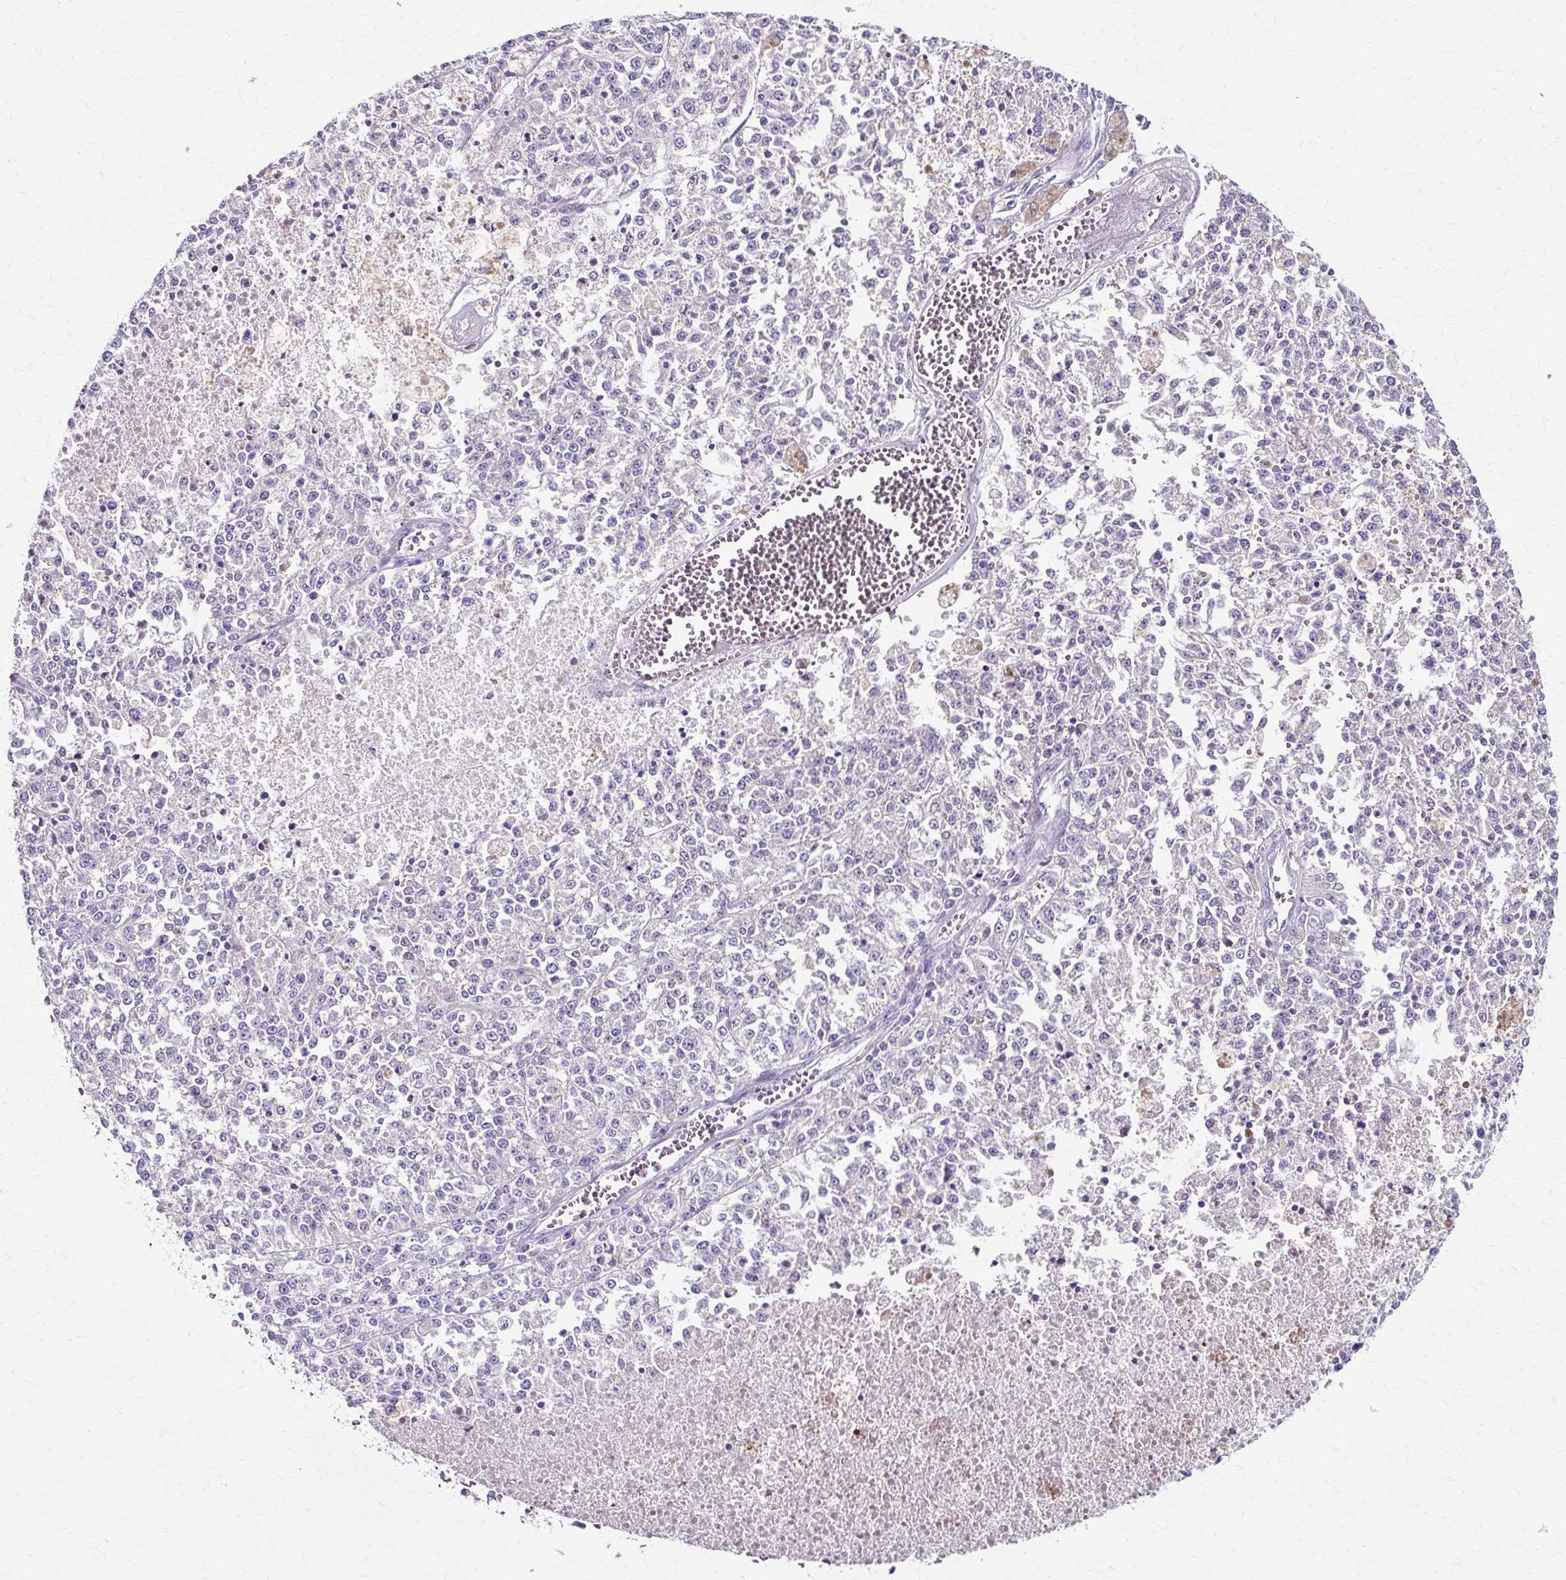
{"staining": {"intensity": "negative", "quantity": "none", "location": "none"}, "tissue": "melanoma", "cell_type": "Tumor cells", "image_type": "cancer", "snomed": [{"axis": "morphology", "description": "Malignant melanoma, NOS"}, {"axis": "topography", "description": "Skin"}], "caption": "Protein analysis of melanoma reveals no significant expression in tumor cells. (Brightfield microscopy of DAB immunohistochemistry (IHC) at high magnification).", "gene": "ZNF555", "patient": {"sex": "female", "age": 64}}